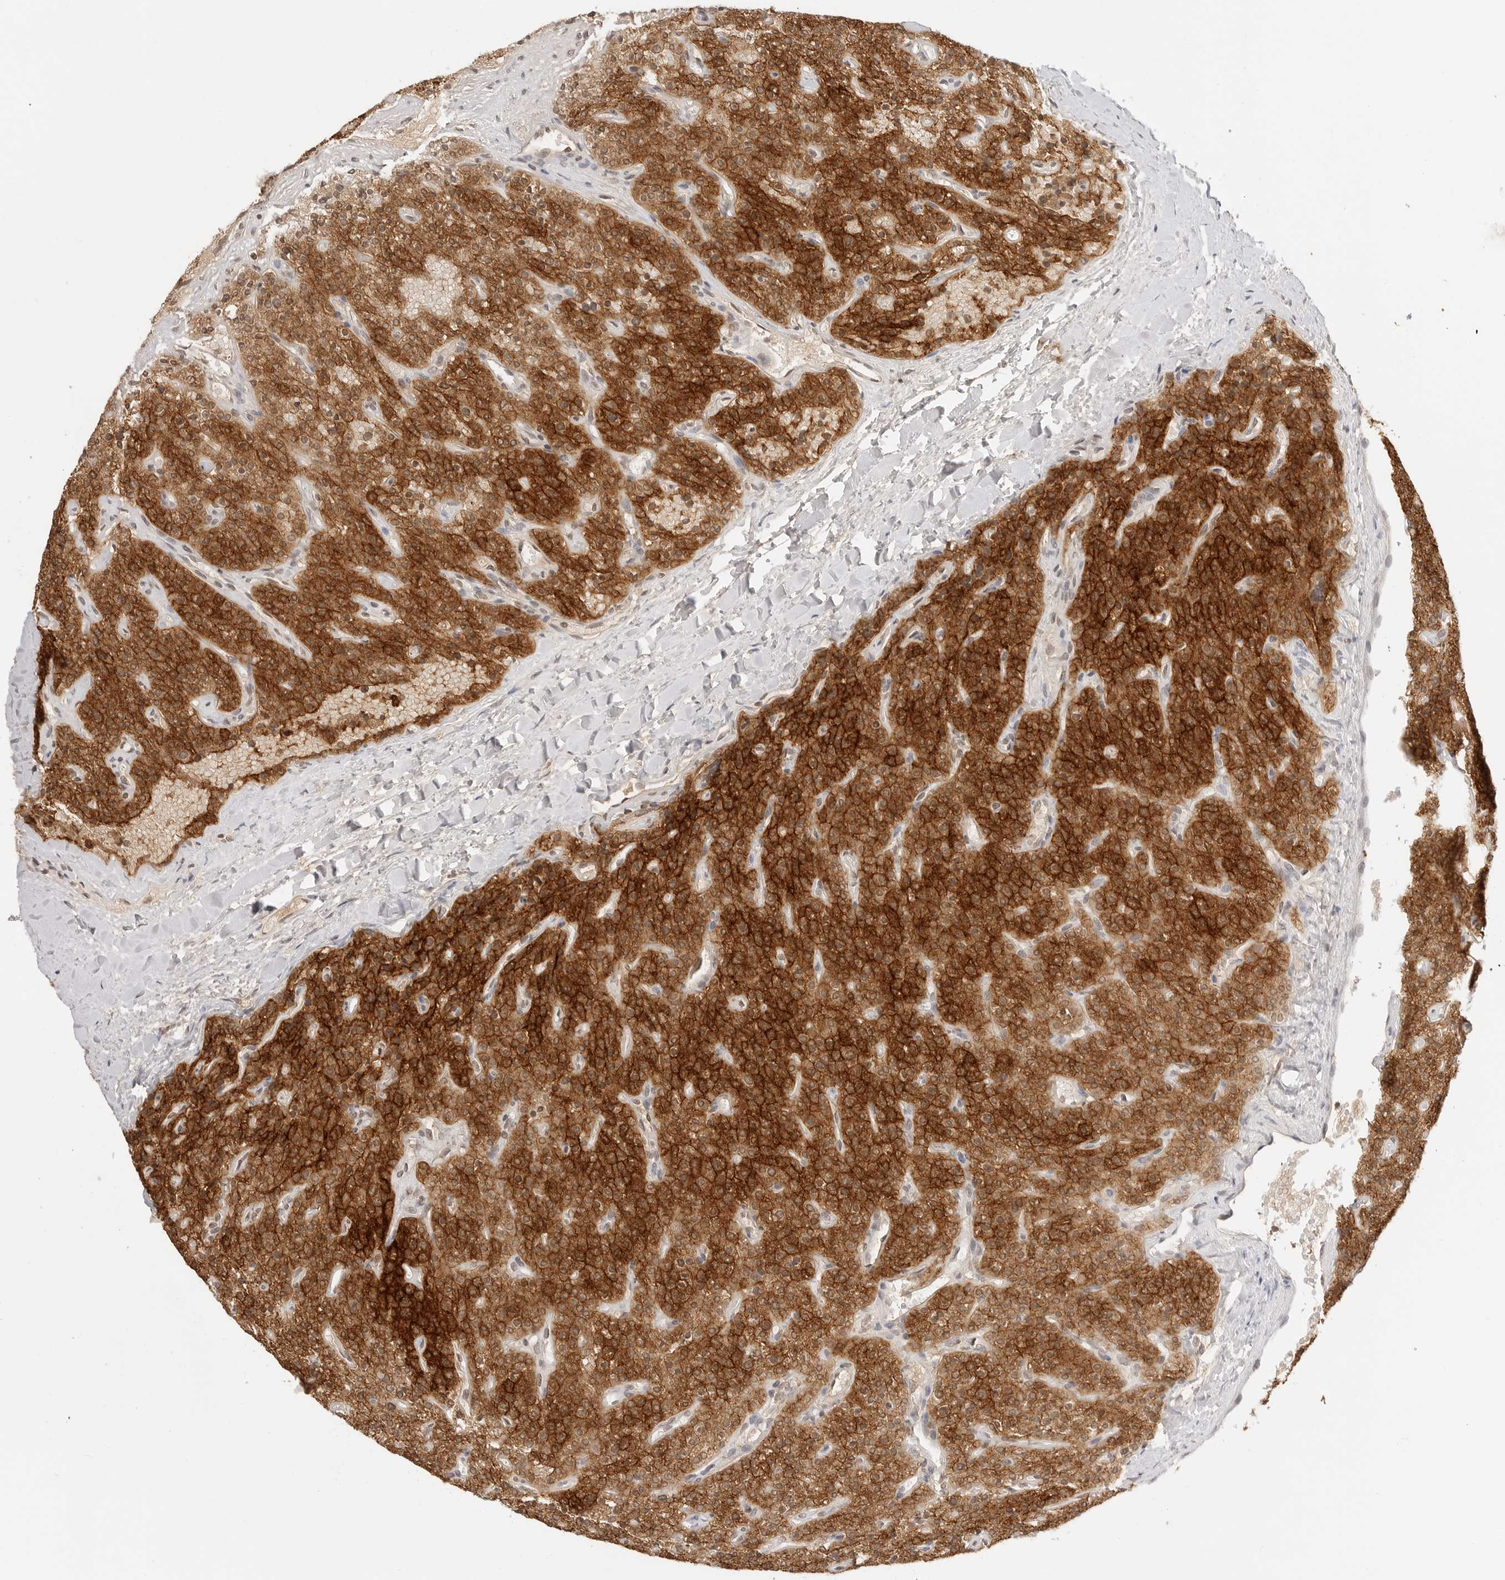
{"staining": {"intensity": "strong", "quantity": ">75%", "location": "cytoplasmic/membranous"}, "tissue": "parathyroid gland", "cell_type": "Glandular cells", "image_type": "normal", "snomed": [{"axis": "morphology", "description": "Normal tissue, NOS"}, {"axis": "topography", "description": "Parathyroid gland"}], "caption": "This histopathology image demonstrates immunohistochemistry staining of unremarkable parathyroid gland, with high strong cytoplasmic/membranous positivity in about >75% of glandular cells.", "gene": "EPHA1", "patient": {"sex": "male", "age": 46}}